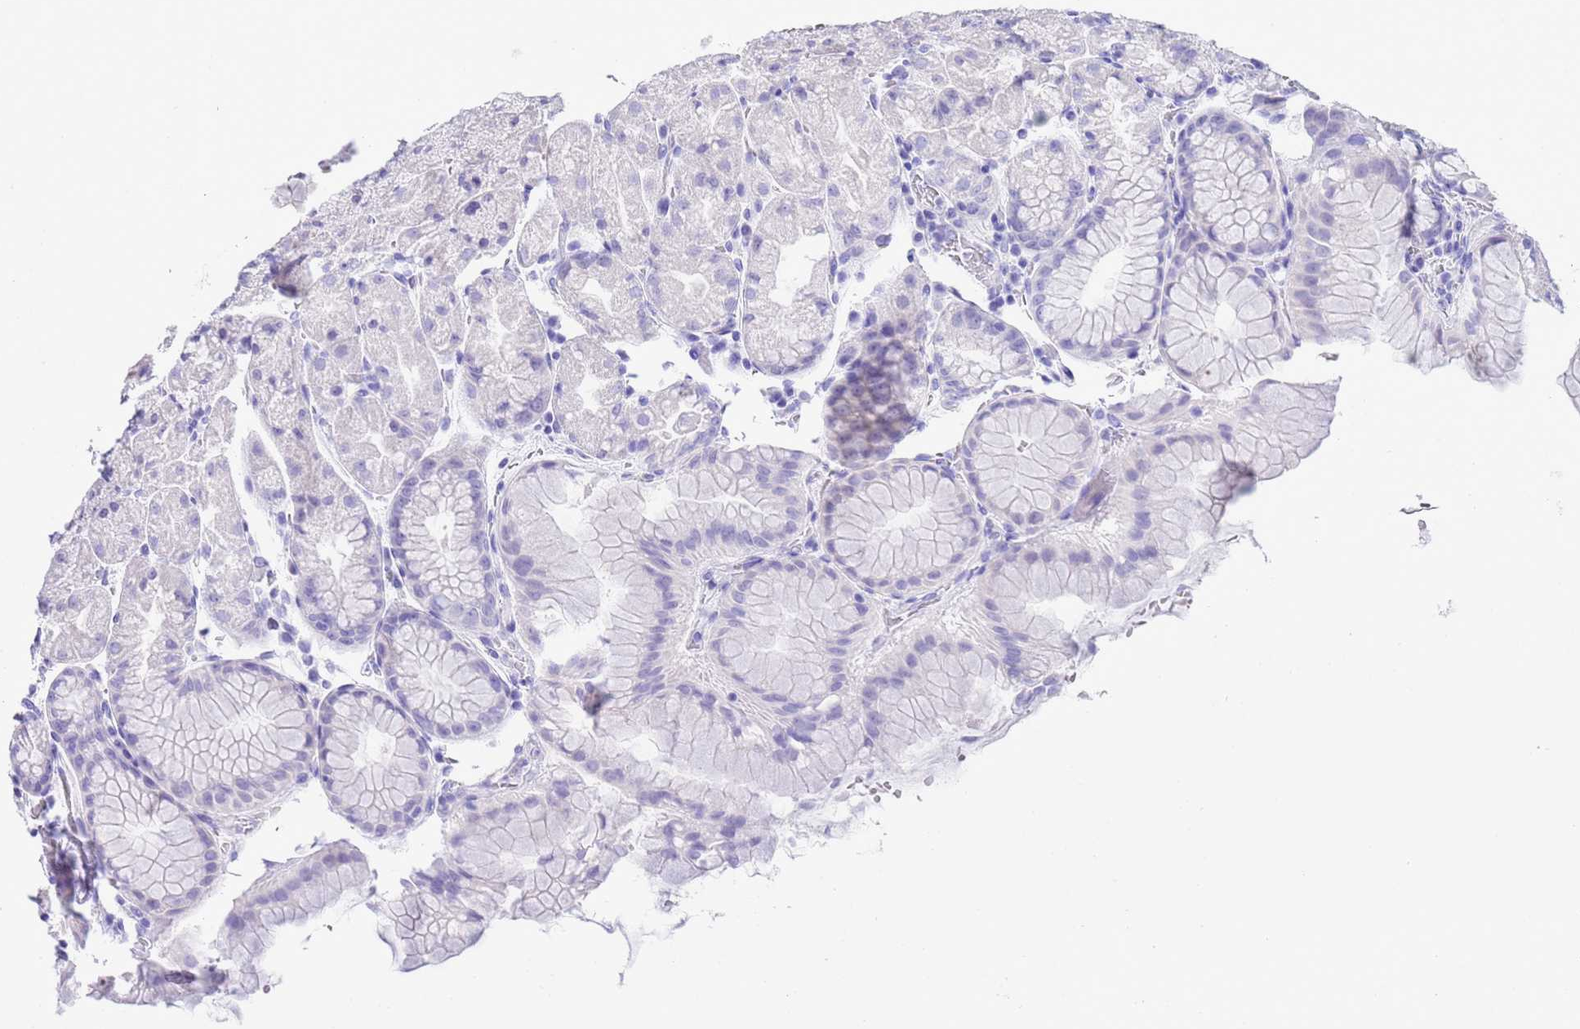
{"staining": {"intensity": "negative", "quantity": "none", "location": "none"}, "tissue": "stomach", "cell_type": "Glandular cells", "image_type": "normal", "snomed": [{"axis": "morphology", "description": "Normal tissue, NOS"}, {"axis": "topography", "description": "Stomach, upper"}, {"axis": "topography", "description": "Stomach, lower"}], "caption": "Histopathology image shows no protein positivity in glandular cells of normal stomach. (DAB (3,3'-diaminobenzidine) immunohistochemistry (IHC), high magnification).", "gene": "TMEM185A", "patient": {"sex": "male", "age": 67}}